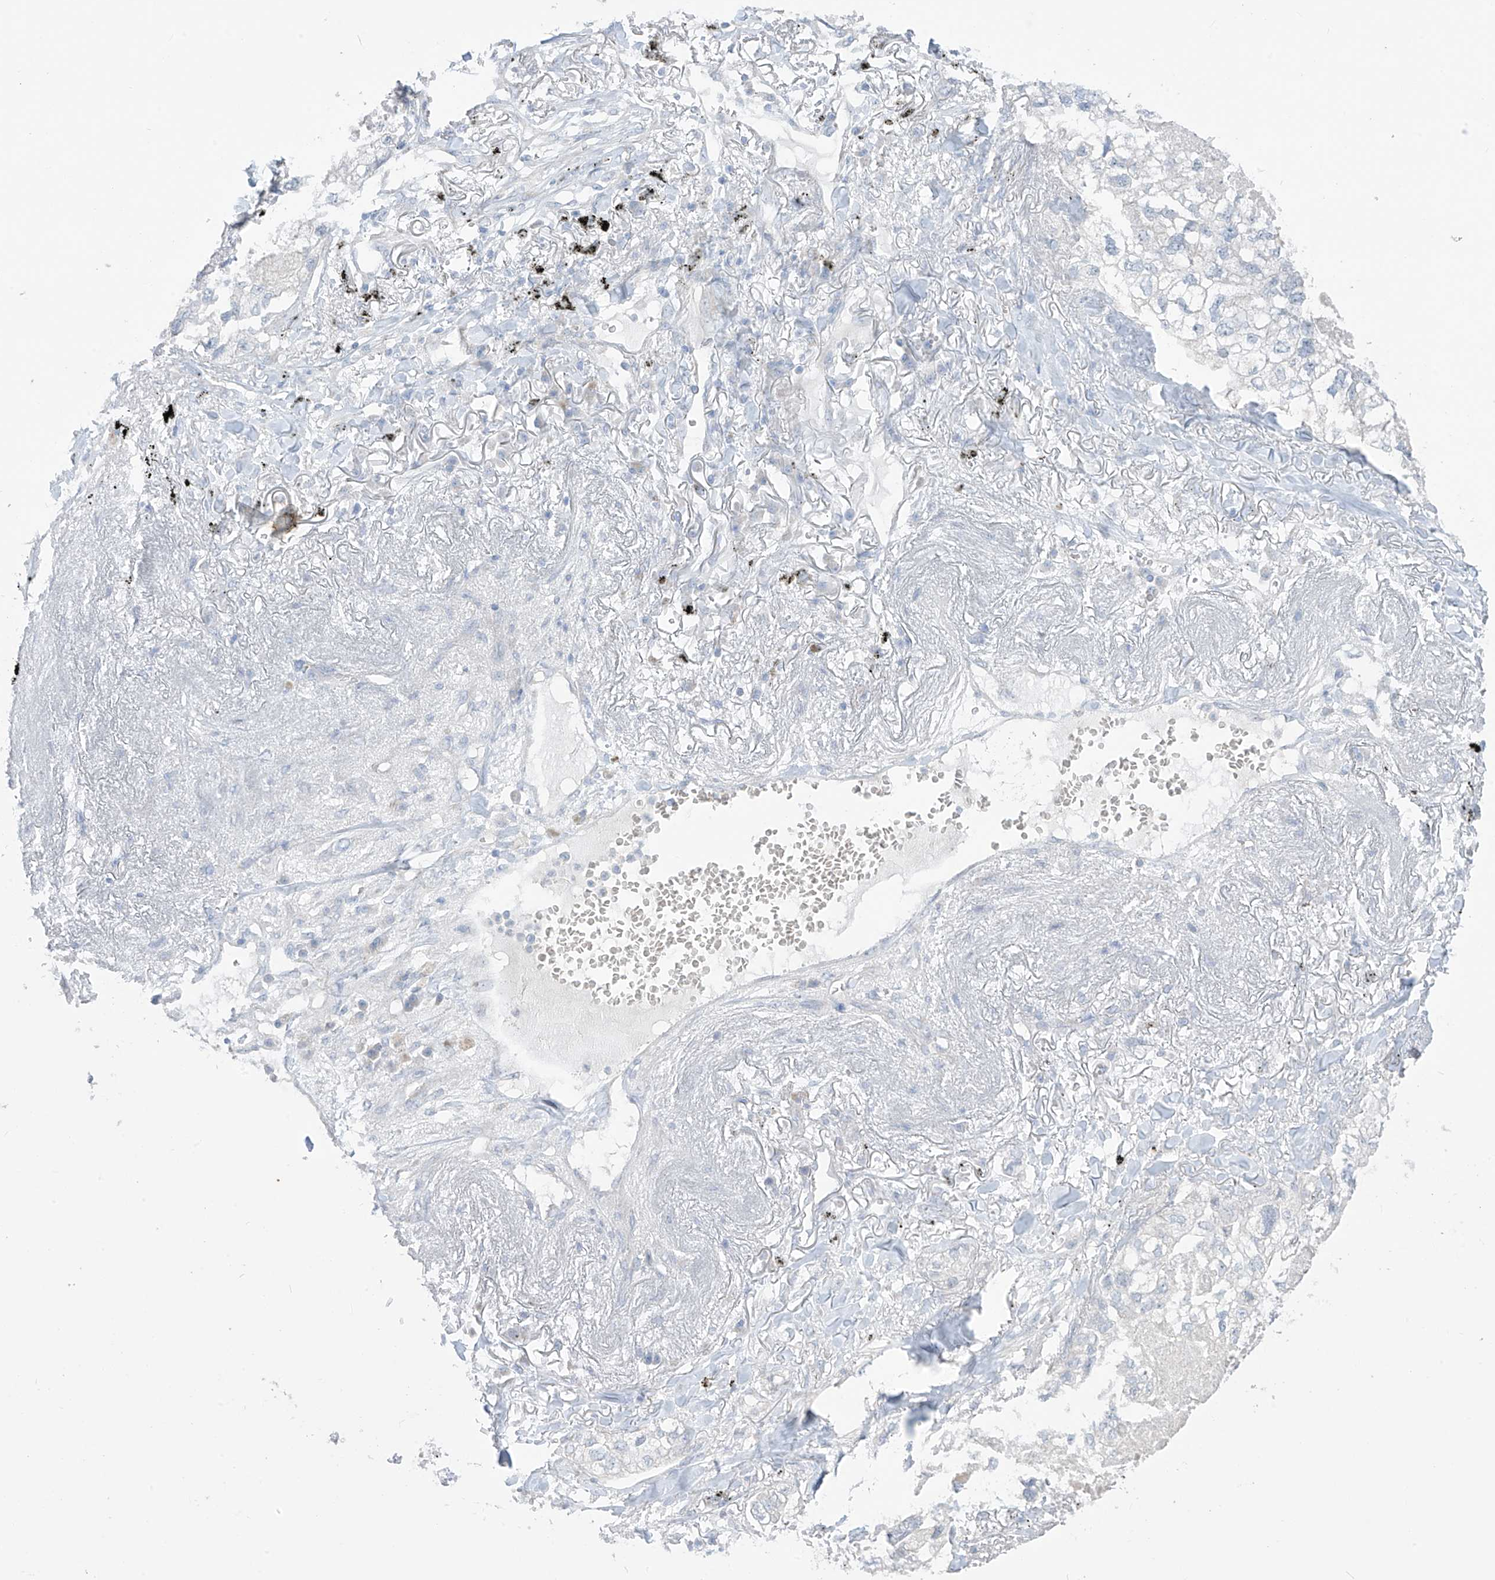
{"staining": {"intensity": "negative", "quantity": "none", "location": "none"}, "tissue": "lung cancer", "cell_type": "Tumor cells", "image_type": "cancer", "snomed": [{"axis": "morphology", "description": "Adenocarcinoma, NOS"}, {"axis": "topography", "description": "Lung"}], "caption": "Tumor cells show no significant positivity in adenocarcinoma (lung).", "gene": "ASPRV1", "patient": {"sex": "male", "age": 65}}